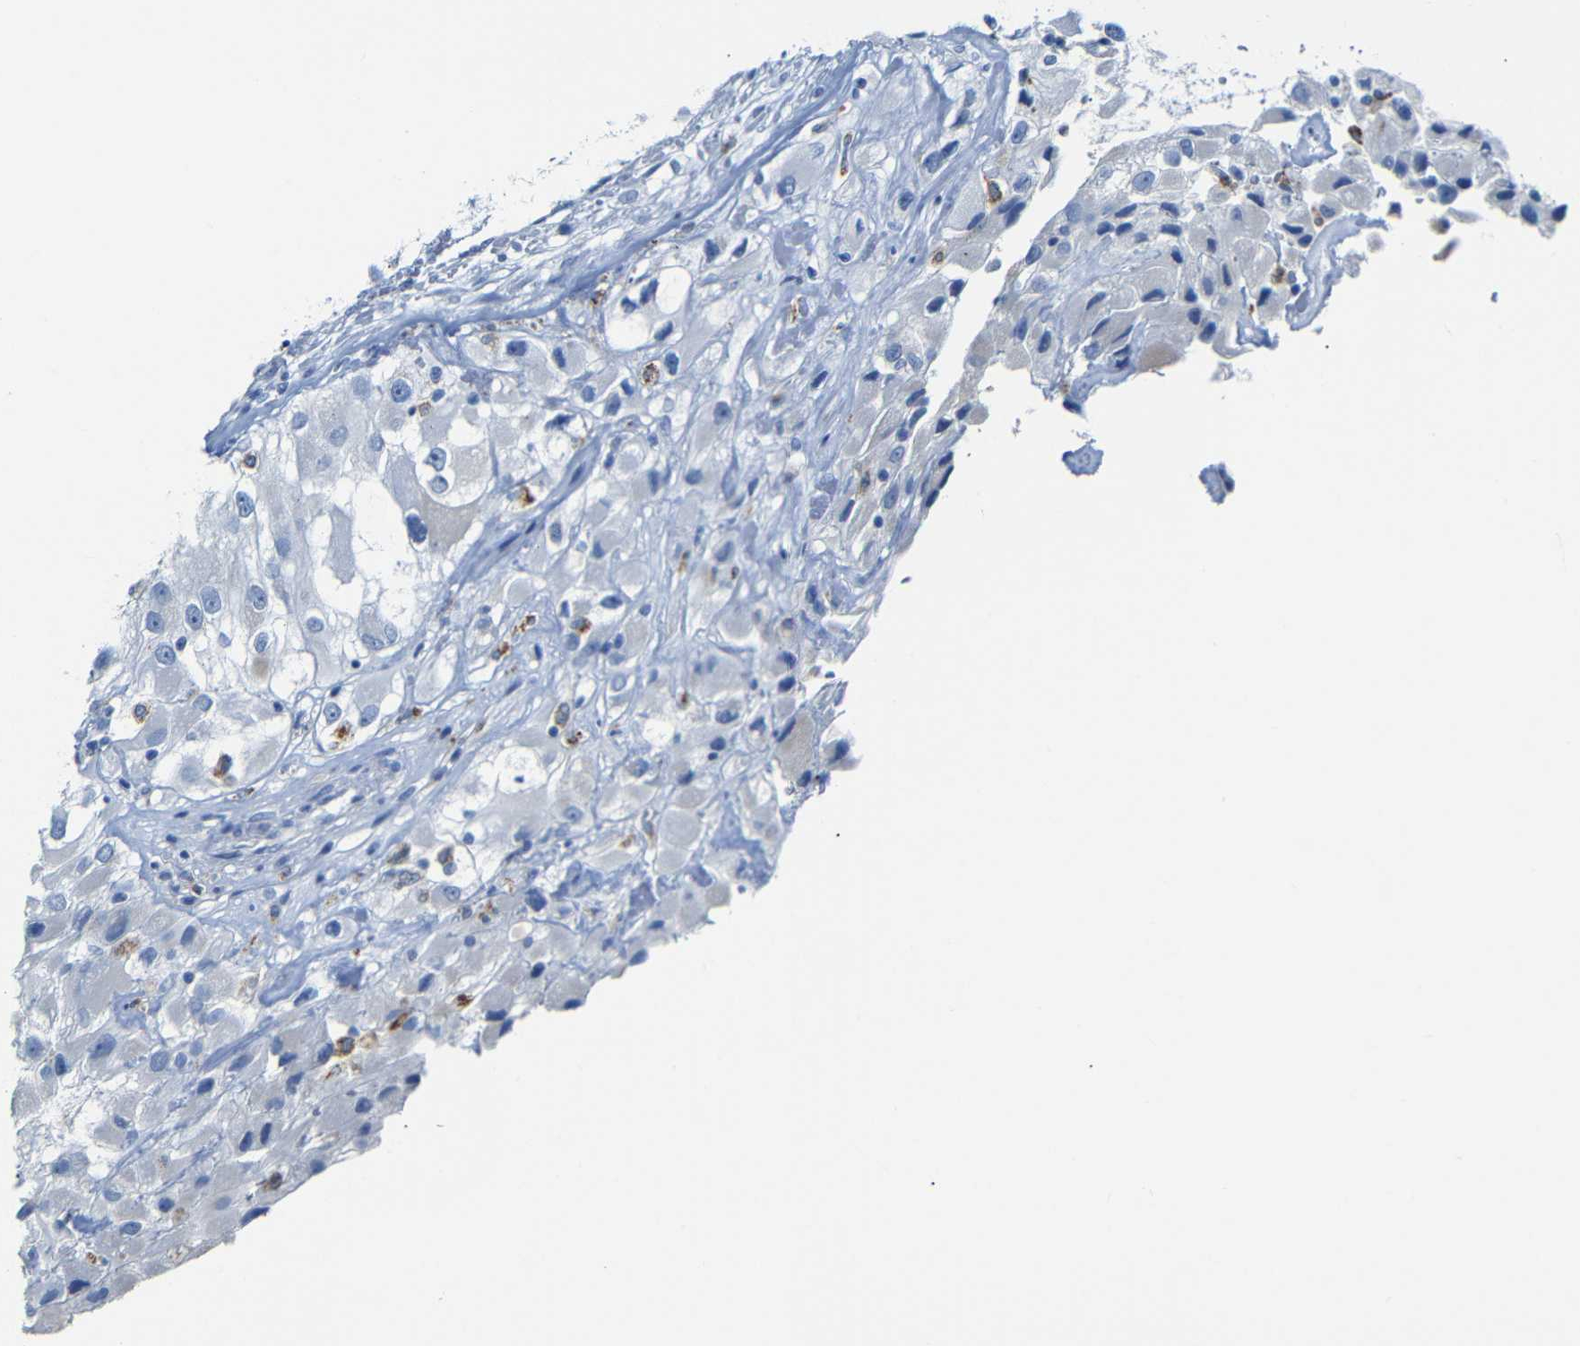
{"staining": {"intensity": "negative", "quantity": "none", "location": "none"}, "tissue": "renal cancer", "cell_type": "Tumor cells", "image_type": "cancer", "snomed": [{"axis": "morphology", "description": "Adenocarcinoma, NOS"}, {"axis": "topography", "description": "Kidney"}], "caption": "There is no significant expression in tumor cells of renal adenocarcinoma.", "gene": "C15orf48", "patient": {"sex": "female", "age": 52}}